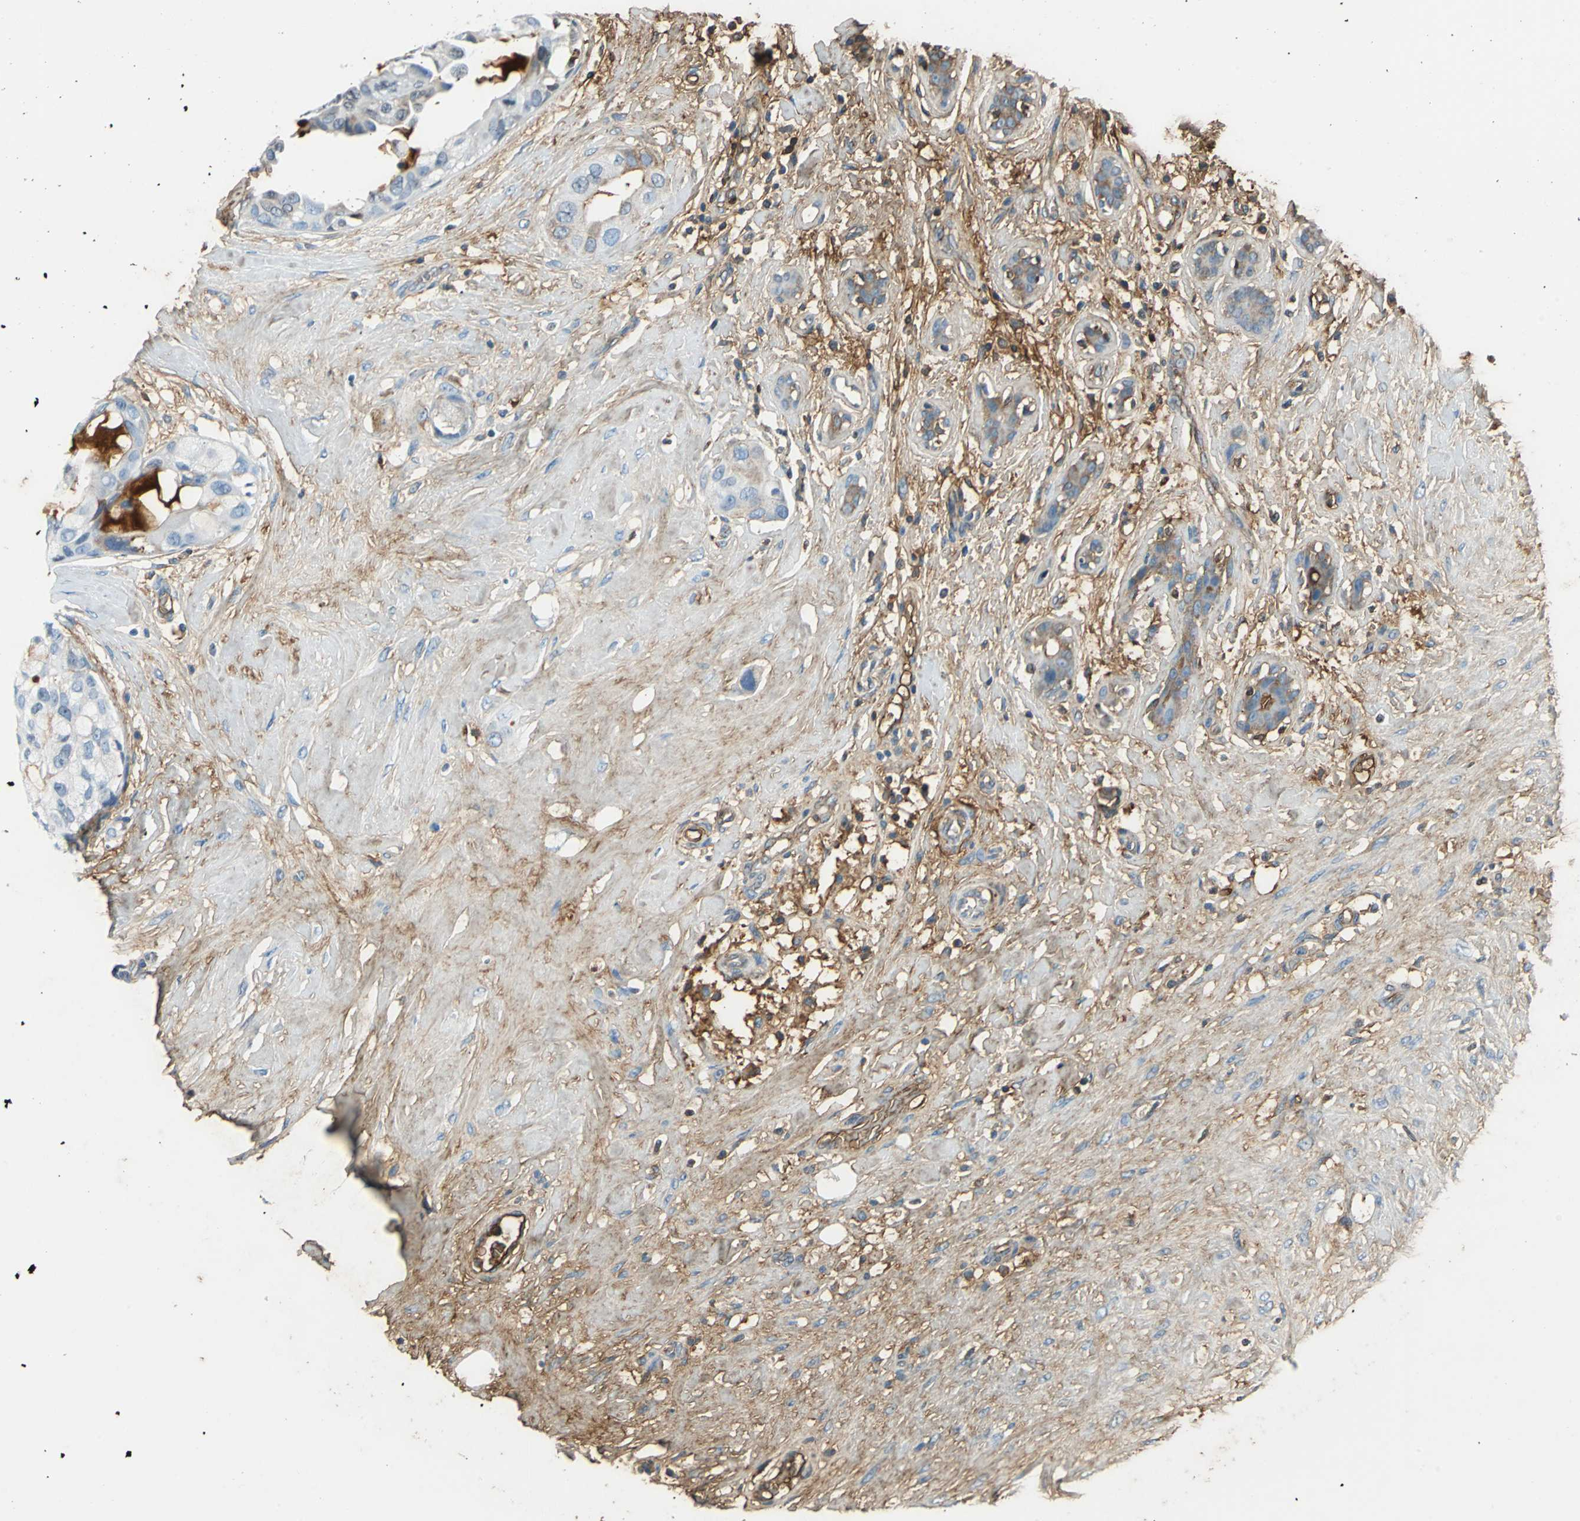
{"staining": {"intensity": "weak", "quantity": "25%-75%", "location": "cytoplasmic/membranous"}, "tissue": "breast cancer", "cell_type": "Tumor cells", "image_type": "cancer", "snomed": [{"axis": "morphology", "description": "Duct carcinoma"}, {"axis": "topography", "description": "Breast"}], "caption": "Breast intraductal carcinoma stained for a protein (brown) displays weak cytoplasmic/membranous positive positivity in about 25%-75% of tumor cells.", "gene": "ALB", "patient": {"sex": "female", "age": 40}}